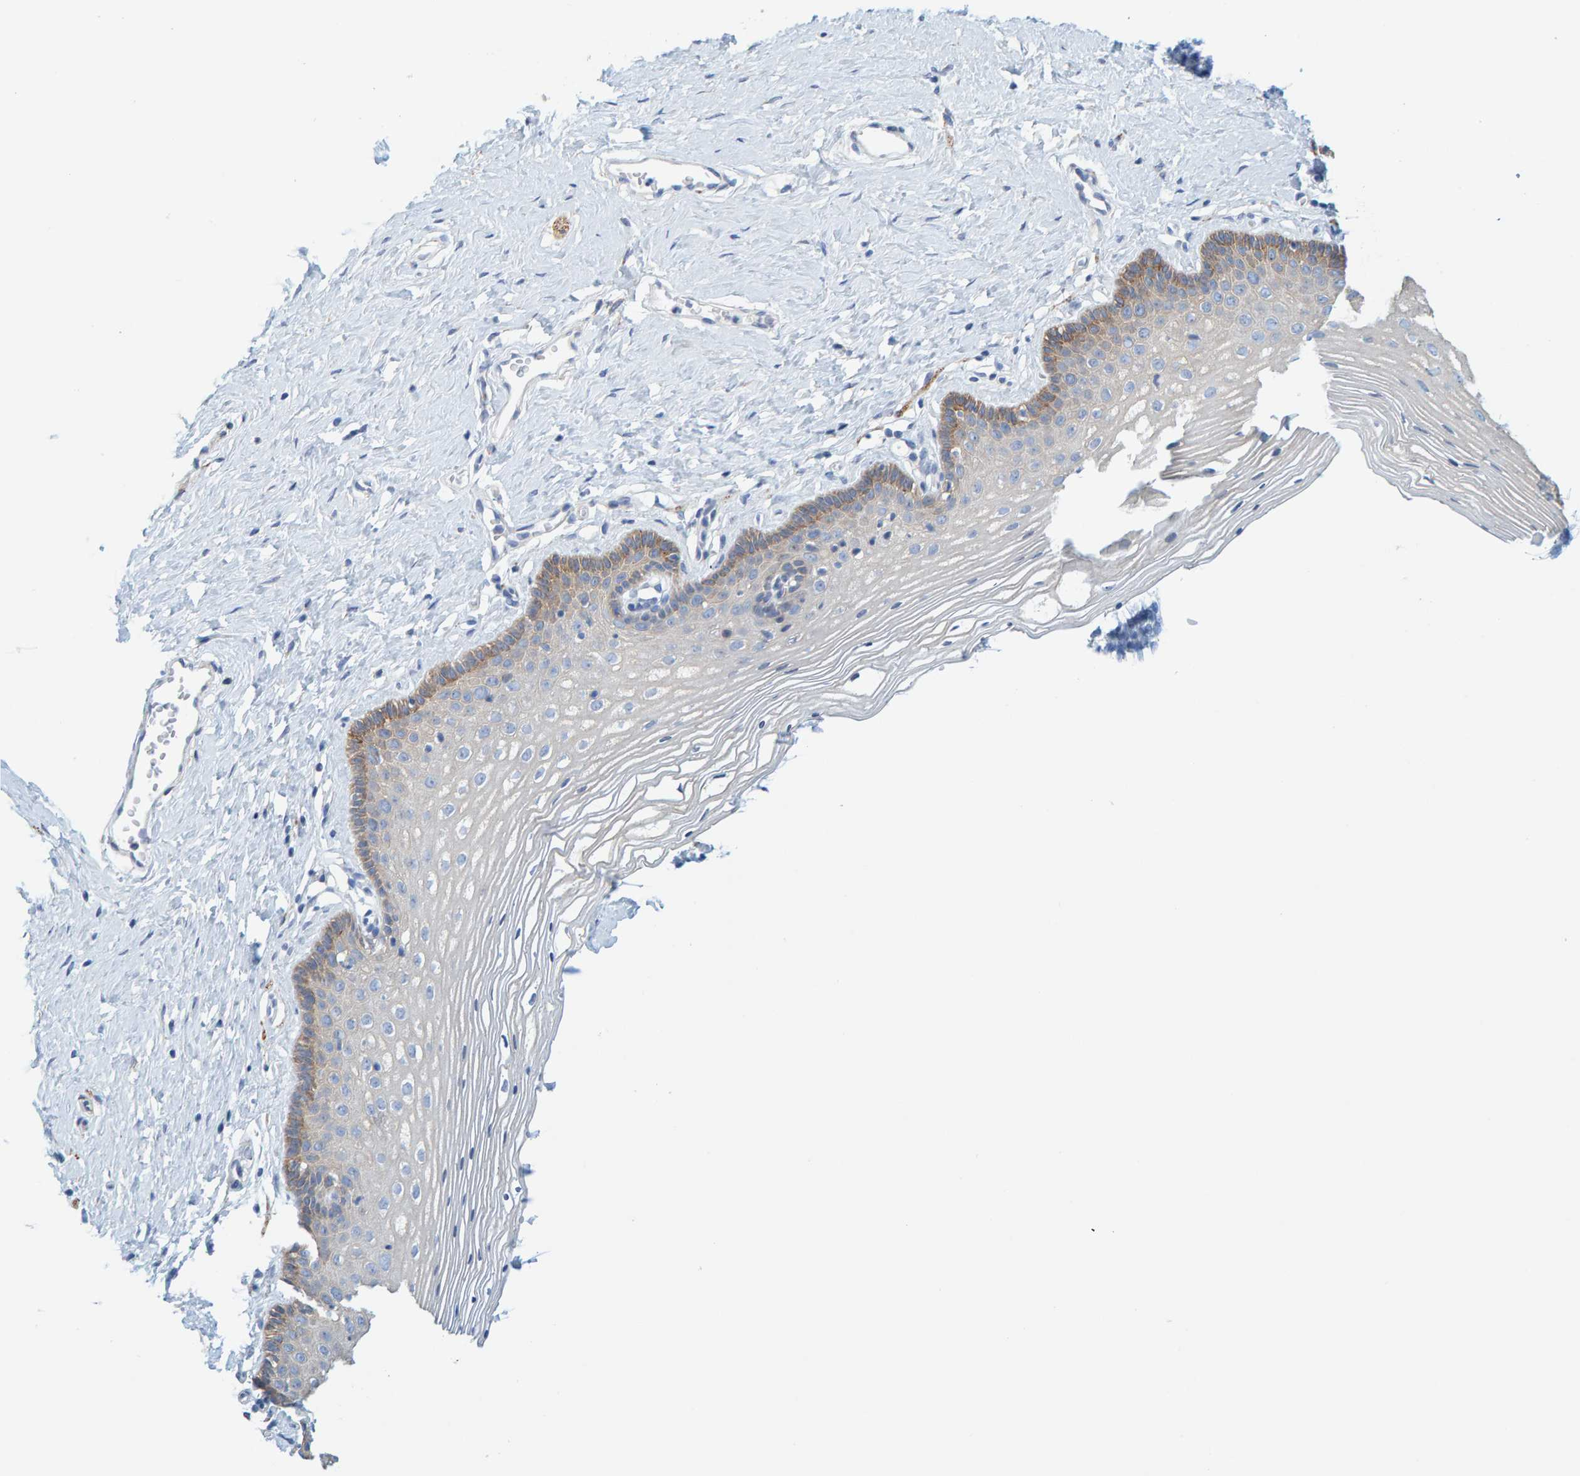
{"staining": {"intensity": "moderate", "quantity": "<25%", "location": "cytoplasmic/membranous"}, "tissue": "vagina", "cell_type": "Squamous epithelial cells", "image_type": "normal", "snomed": [{"axis": "morphology", "description": "Normal tissue, NOS"}, {"axis": "topography", "description": "Vagina"}], "caption": "The photomicrograph reveals staining of normal vagina, revealing moderate cytoplasmic/membranous protein staining (brown color) within squamous epithelial cells.", "gene": "MAP1B", "patient": {"sex": "female", "age": 32}}